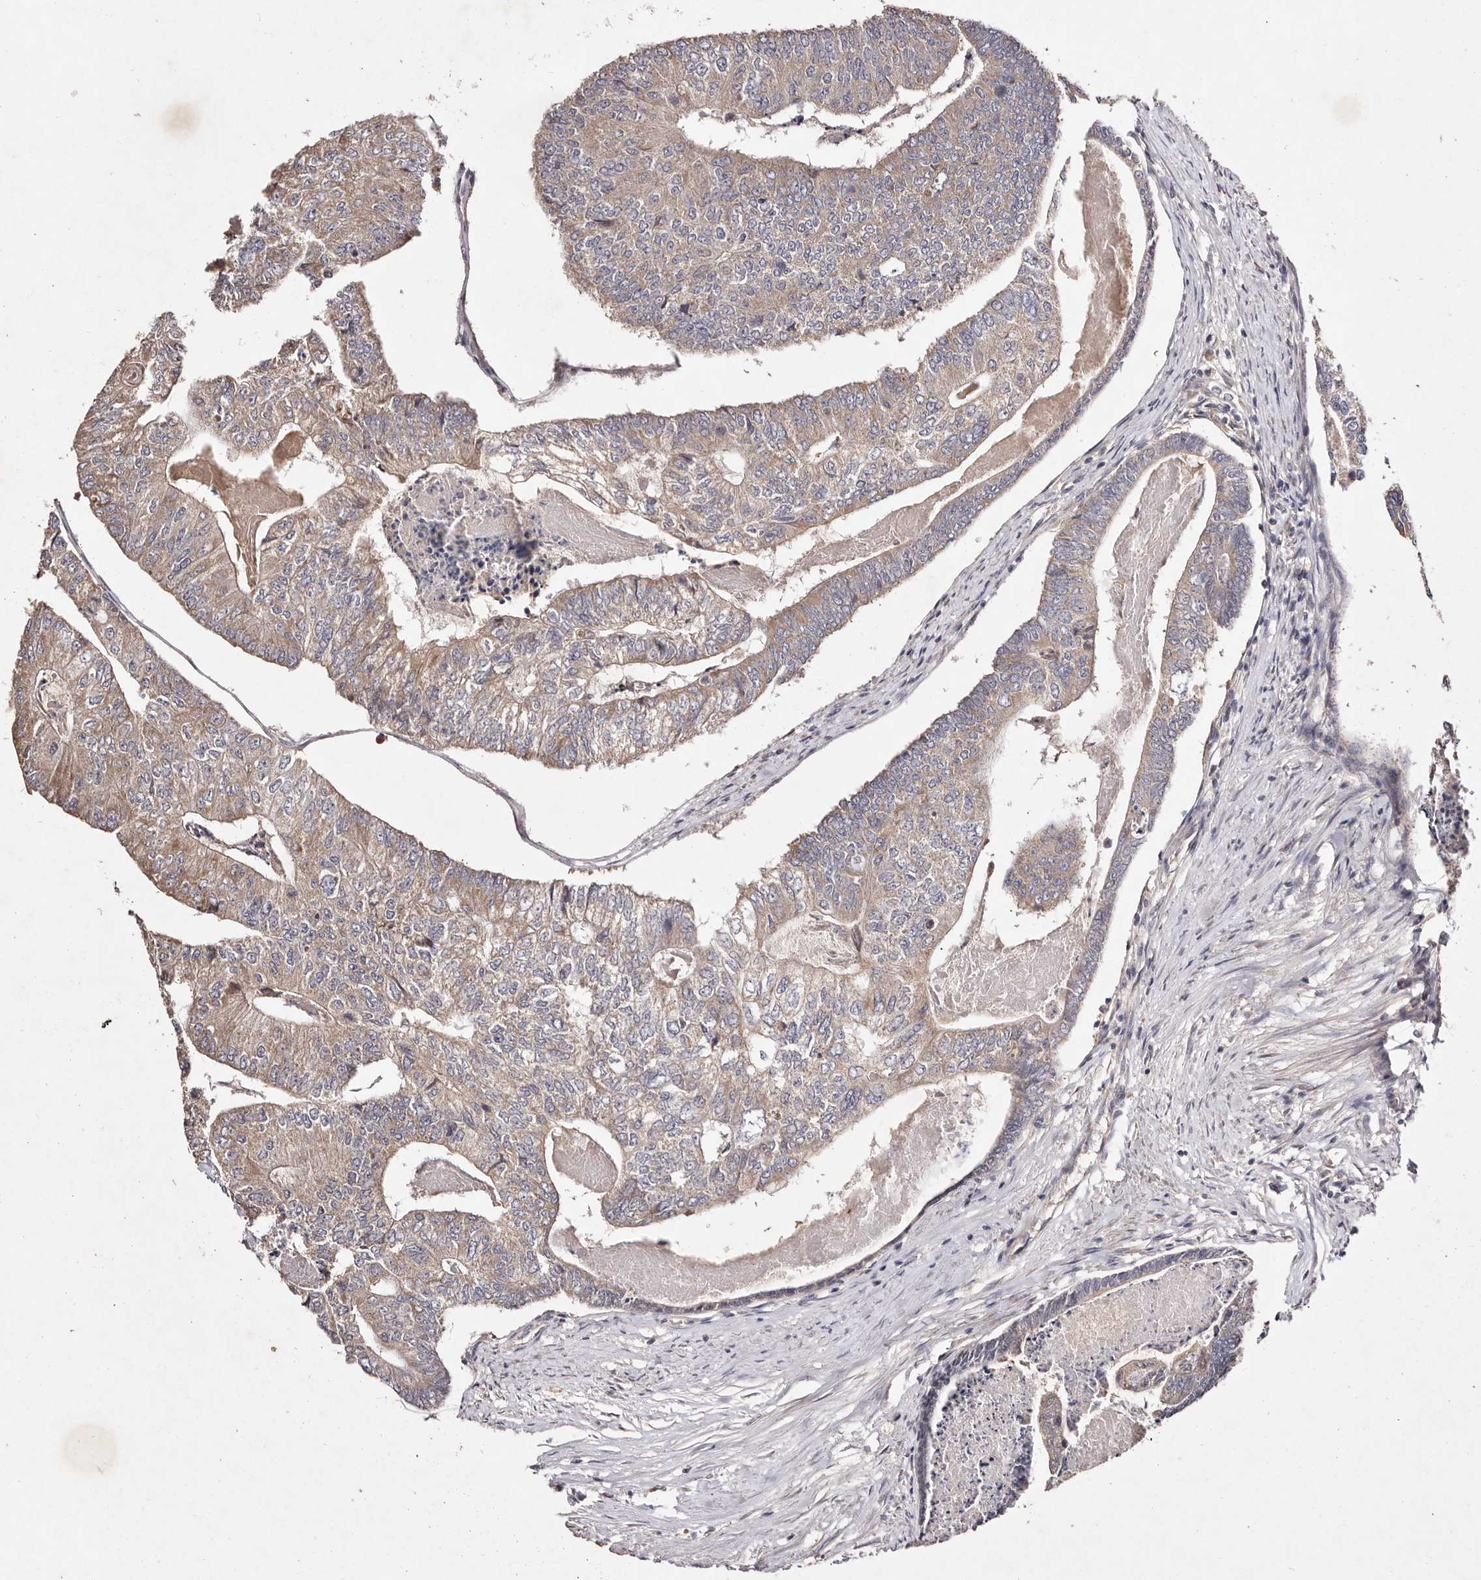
{"staining": {"intensity": "weak", "quantity": ">75%", "location": "cytoplasmic/membranous"}, "tissue": "colorectal cancer", "cell_type": "Tumor cells", "image_type": "cancer", "snomed": [{"axis": "morphology", "description": "Adenocarcinoma, NOS"}, {"axis": "topography", "description": "Colon"}], "caption": "Protein staining of adenocarcinoma (colorectal) tissue reveals weak cytoplasmic/membranous positivity in approximately >75% of tumor cells.", "gene": "TSC2", "patient": {"sex": "female", "age": 67}}